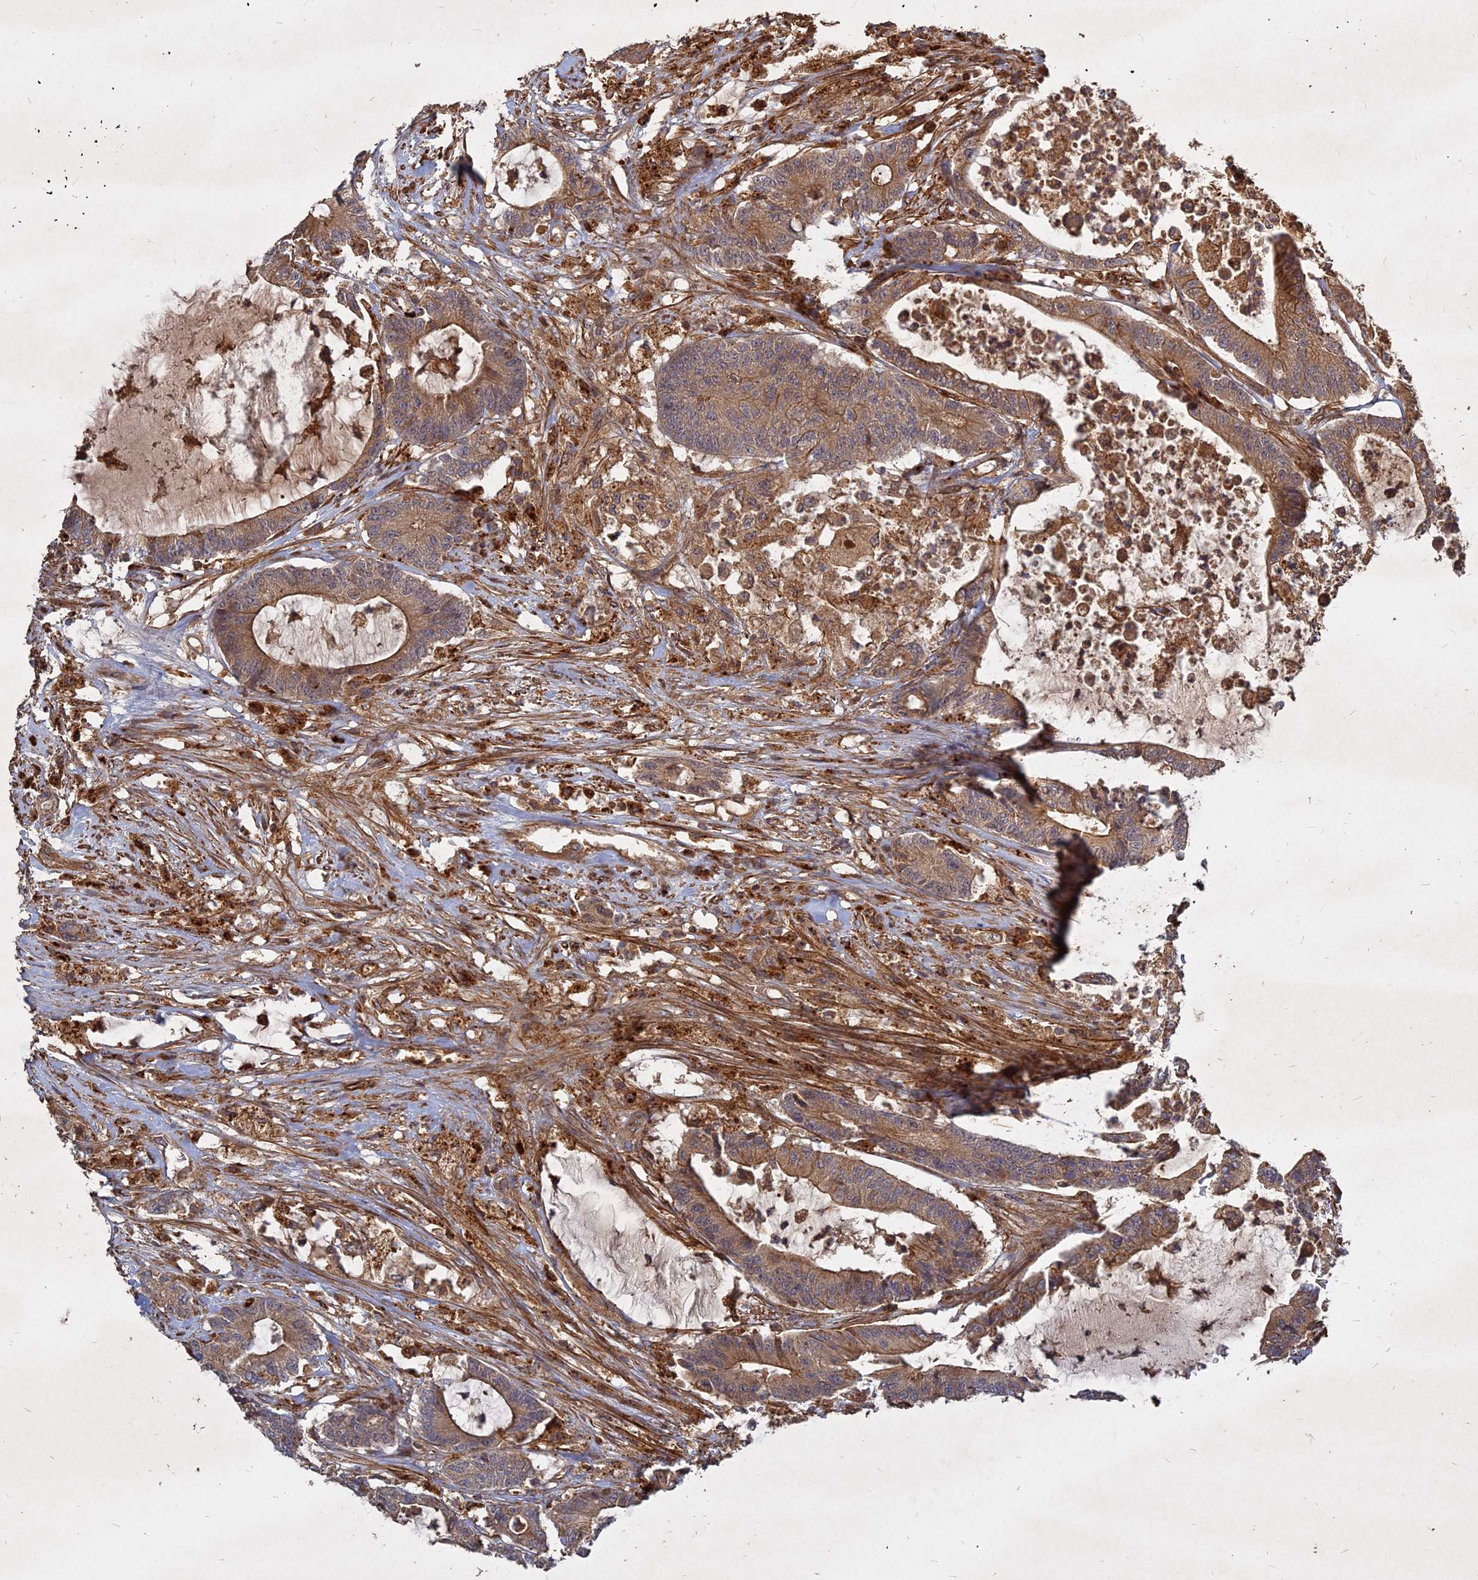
{"staining": {"intensity": "moderate", "quantity": ">75%", "location": "cytoplasmic/membranous"}, "tissue": "colorectal cancer", "cell_type": "Tumor cells", "image_type": "cancer", "snomed": [{"axis": "morphology", "description": "Adenocarcinoma, NOS"}, {"axis": "topography", "description": "Colon"}], "caption": "A high-resolution image shows immunohistochemistry staining of colorectal cancer, which reveals moderate cytoplasmic/membranous expression in approximately >75% of tumor cells. (DAB IHC with brightfield microscopy, high magnification).", "gene": "UBE2W", "patient": {"sex": "female", "age": 84}}